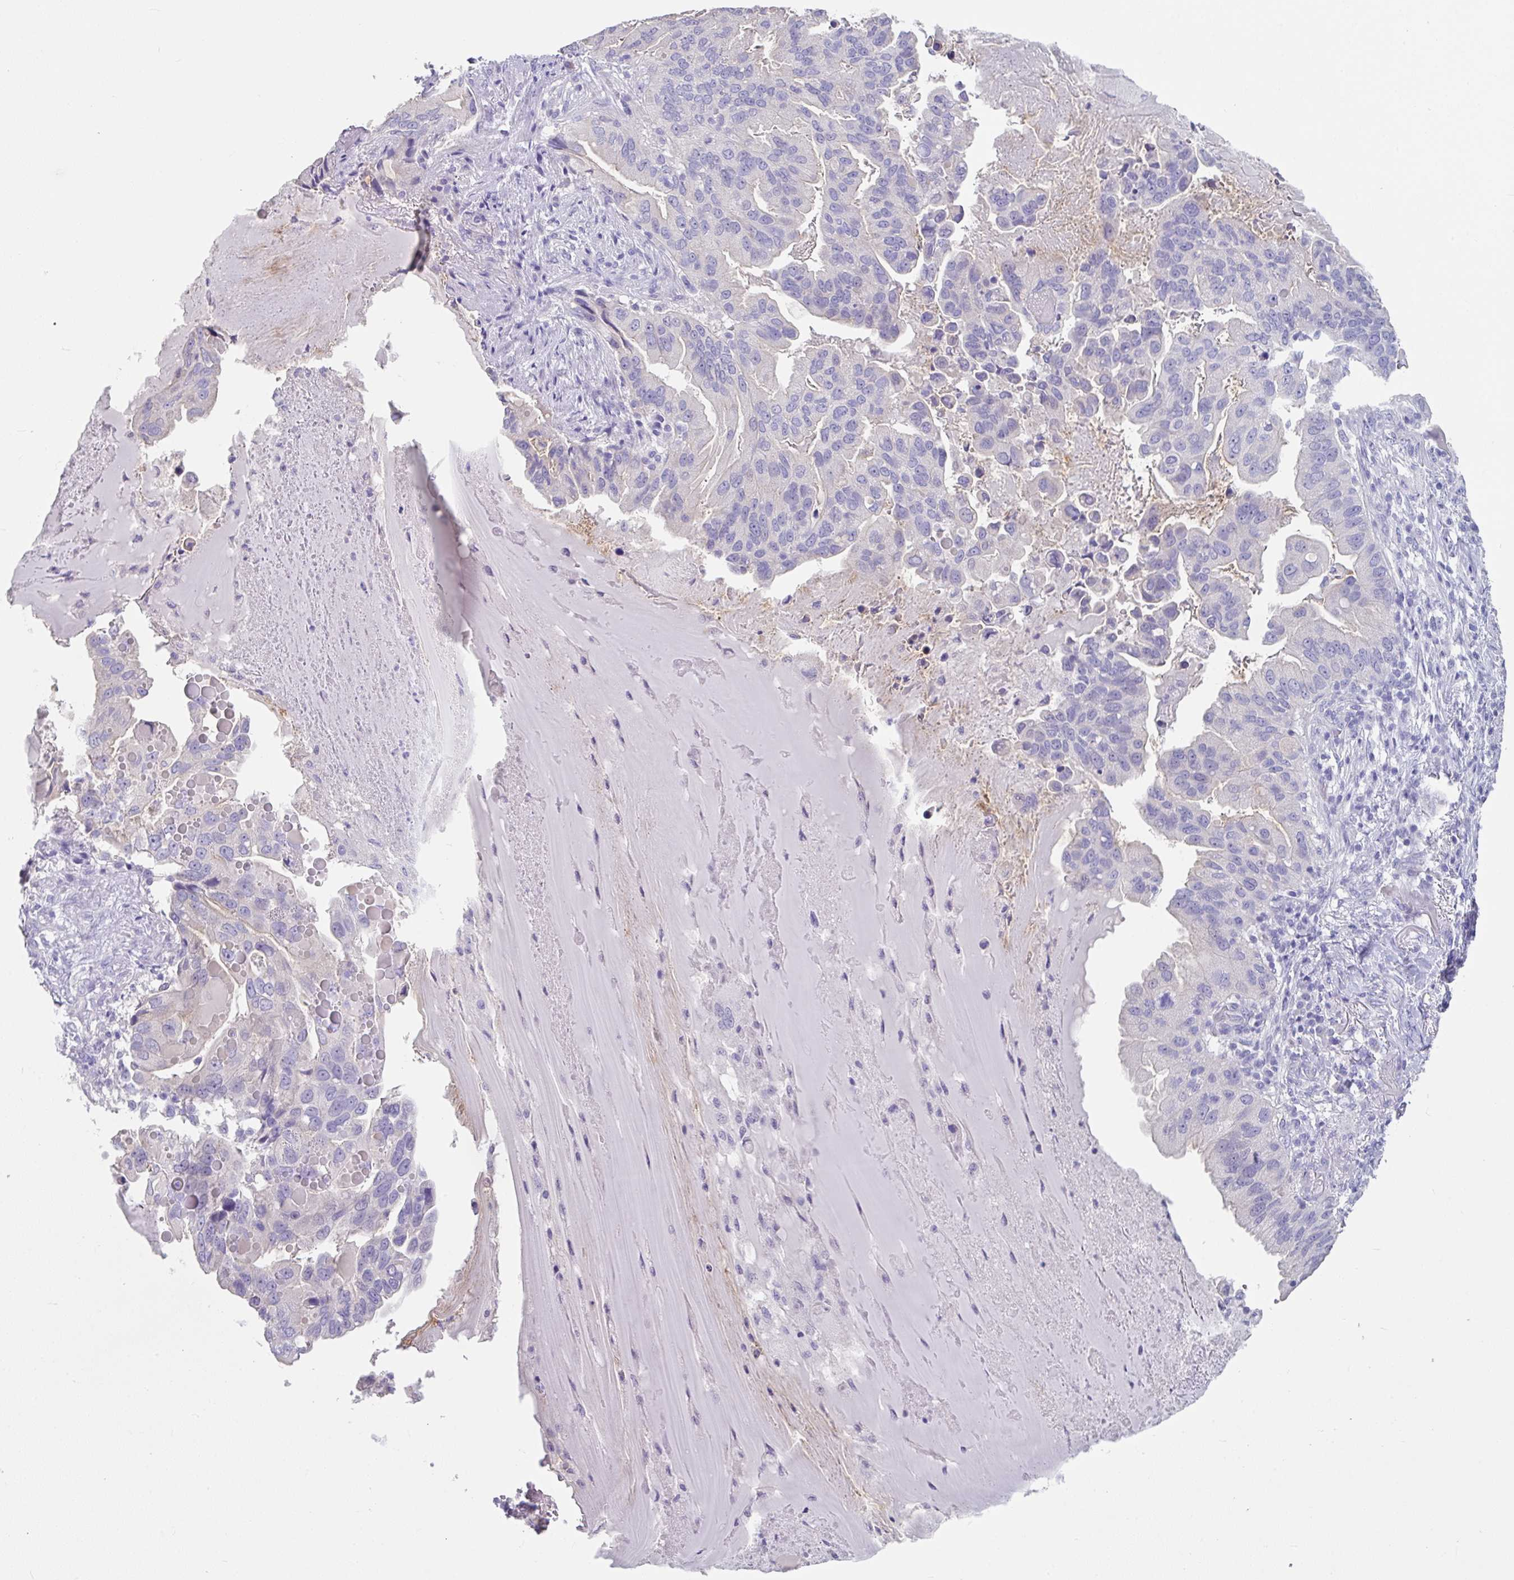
{"staining": {"intensity": "negative", "quantity": "none", "location": "none"}, "tissue": "lung cancer", "cell_type": "Tumor cells", "image_type": "cancer", "snomed": [{"axis": "morphology", "description": "Adenocarcinoma, NOS"}, {"axis": "topography", "description": "Lung"}], "caption": "DAB immunohistochemical staining of human lung cancer reveals no significant staining in tumor cells. (DAB immunohistochemistry (IHC) visualized using brightfield microscopy, high magnification).", "gene": "SLC44A4", "patient": {"sex": "female", "age": 69}}